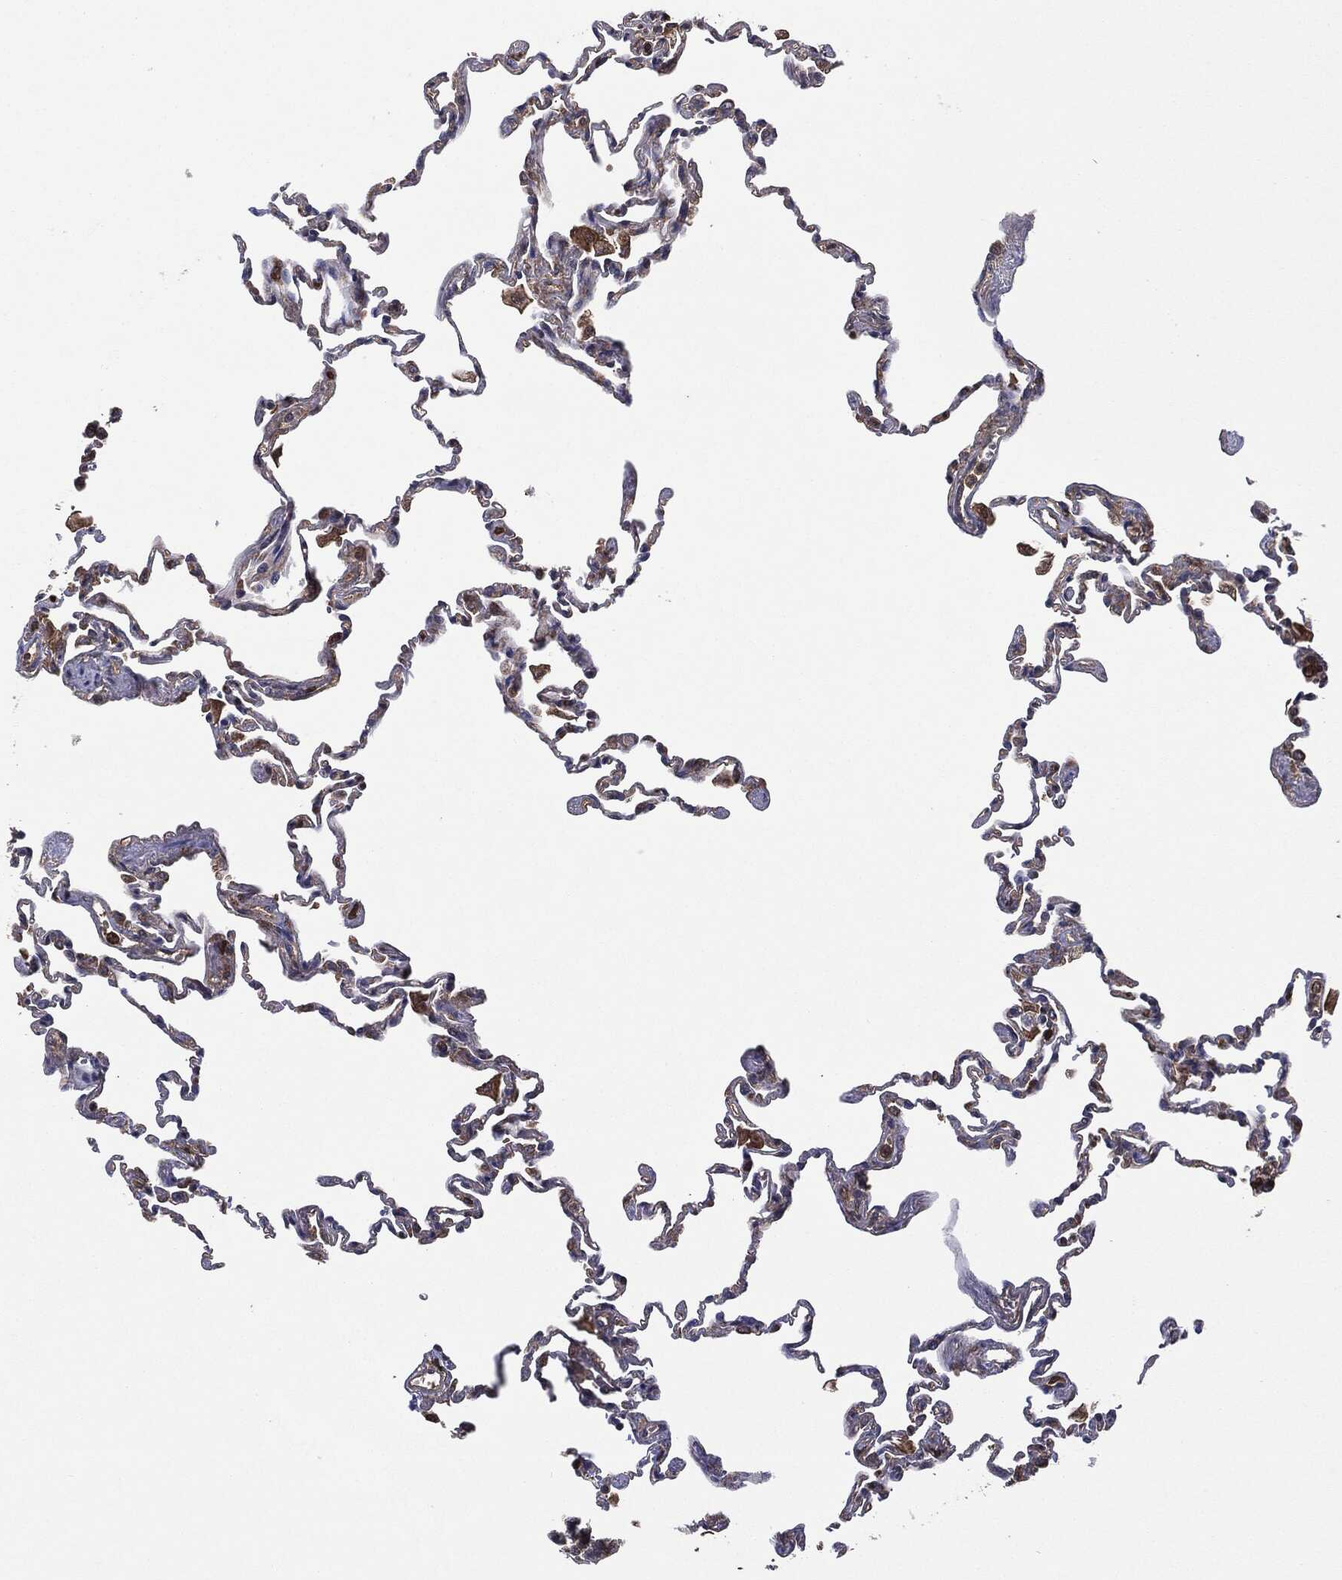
{"staining": {"intensity": "moderate", "quantity": "<25%", "location": "cytoplasmic/membranous"}, "tissue": "lung", "cell_type": "Alveolar cells", "image_type": "normal", "snomed": [{"axis": "morphology", "description": "Normal tissue, NOS"}, {"axis": "topography", "description": "Lung"}], "caption": "A low amount of moderate cytoplasmic/membranous positivity is appreciated in about <25% of alveolar cells in normal lung.", "gene": "NME1", "patient": {"sex": "female", "age": 57}}